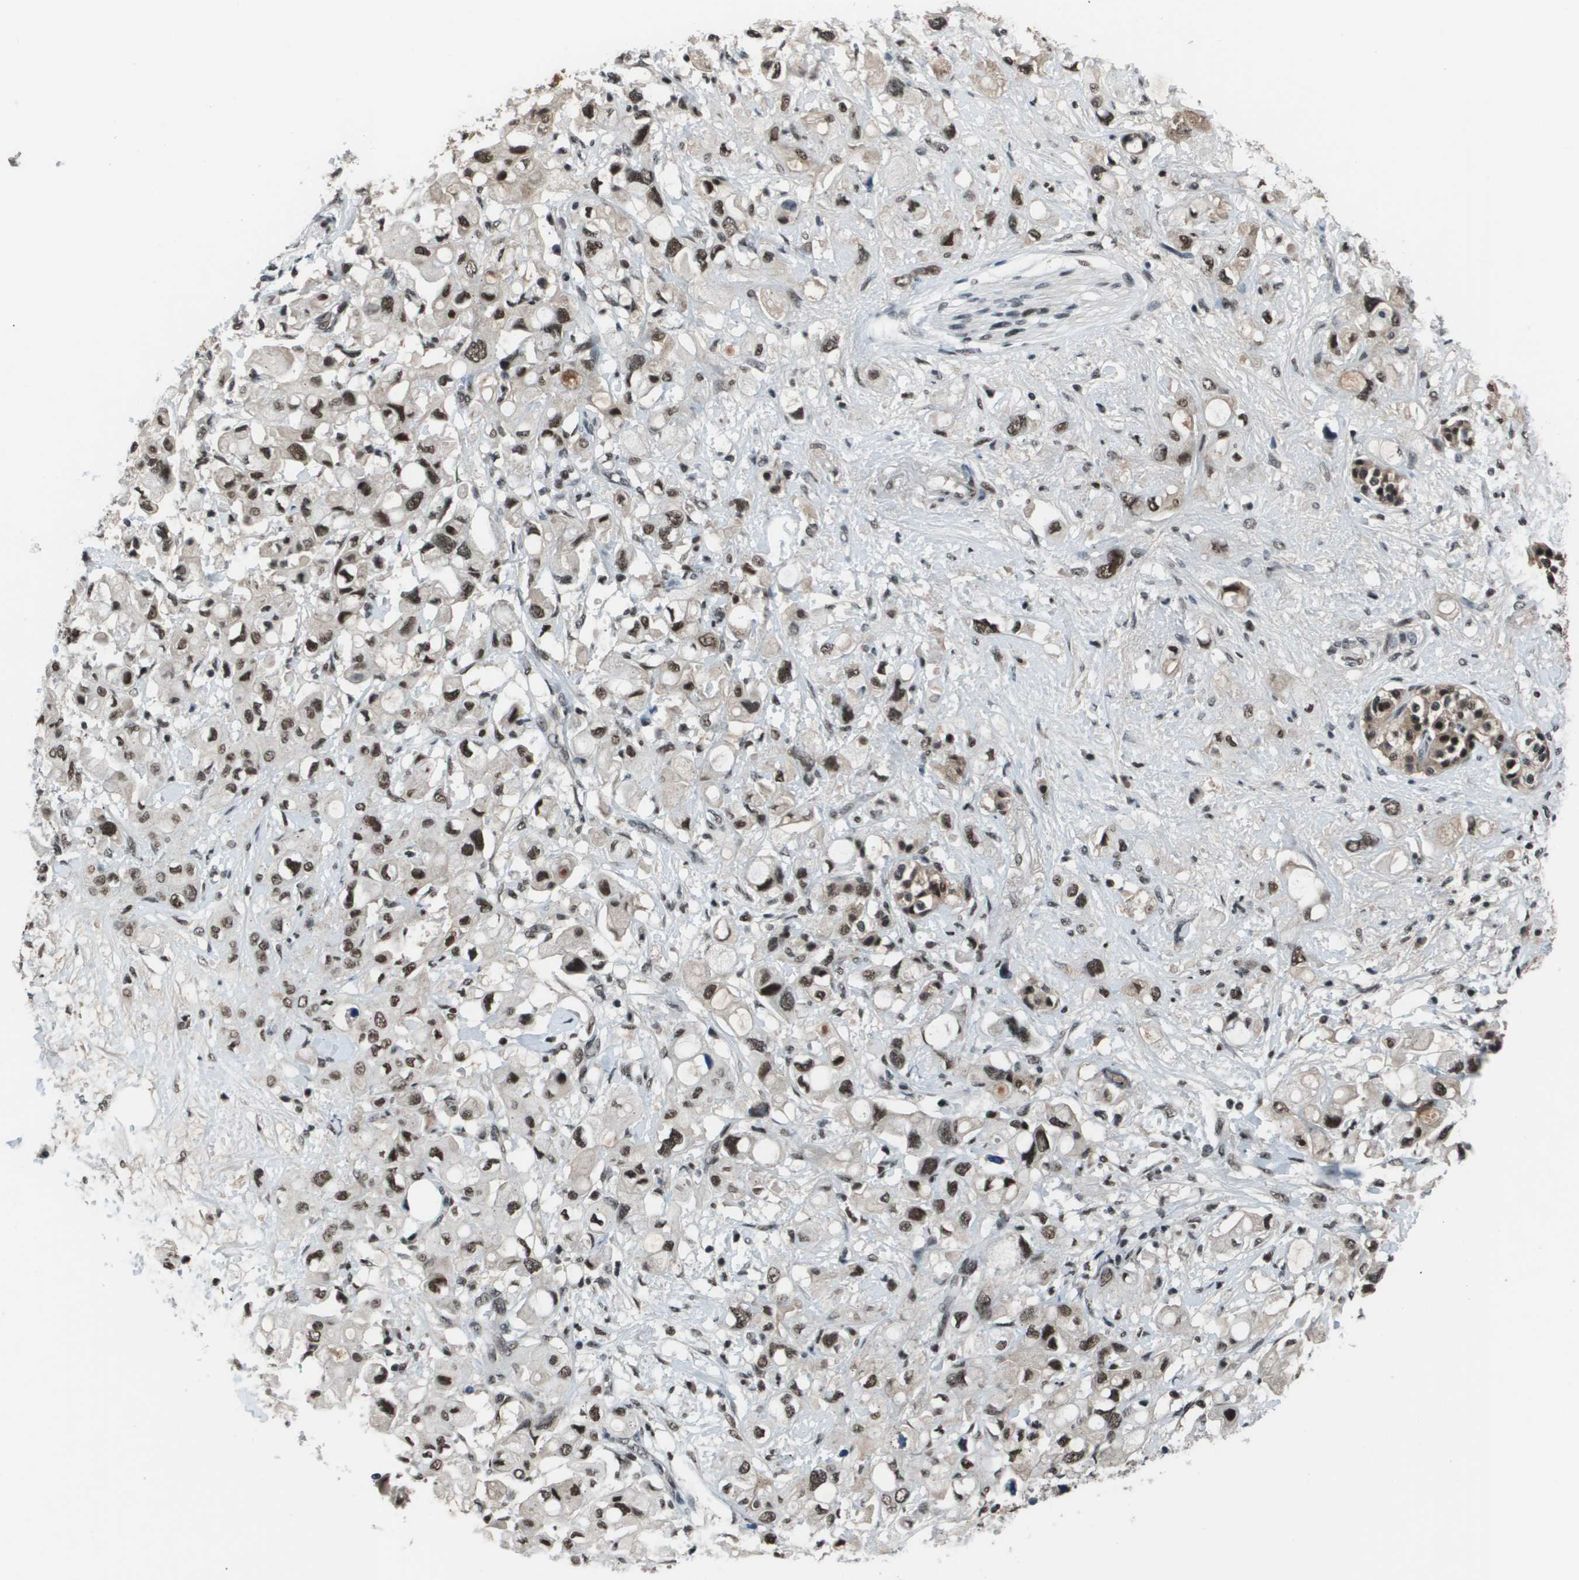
{"staining": {"intensity": "moderate", "quantity": ">75%", "location": "nuclear"}, "tissue": "pancreatic cancer", "cell_type": "Tumor cells", "image_type": "cancer", "snomed": [{"axis": "morphology", "description": "Adenocarcinoma, NOS"}, {"axis": "topography", "description": "Pancreas"}], "caption": "Moderate nuclear expression for a protein is identified in approximately >75% of tumor cells of pancreatic adenocarcinoma using immunohistochemistry (IHC).", "gene": "THRAP3", "patient": {"sex": "female", "age": 56}}